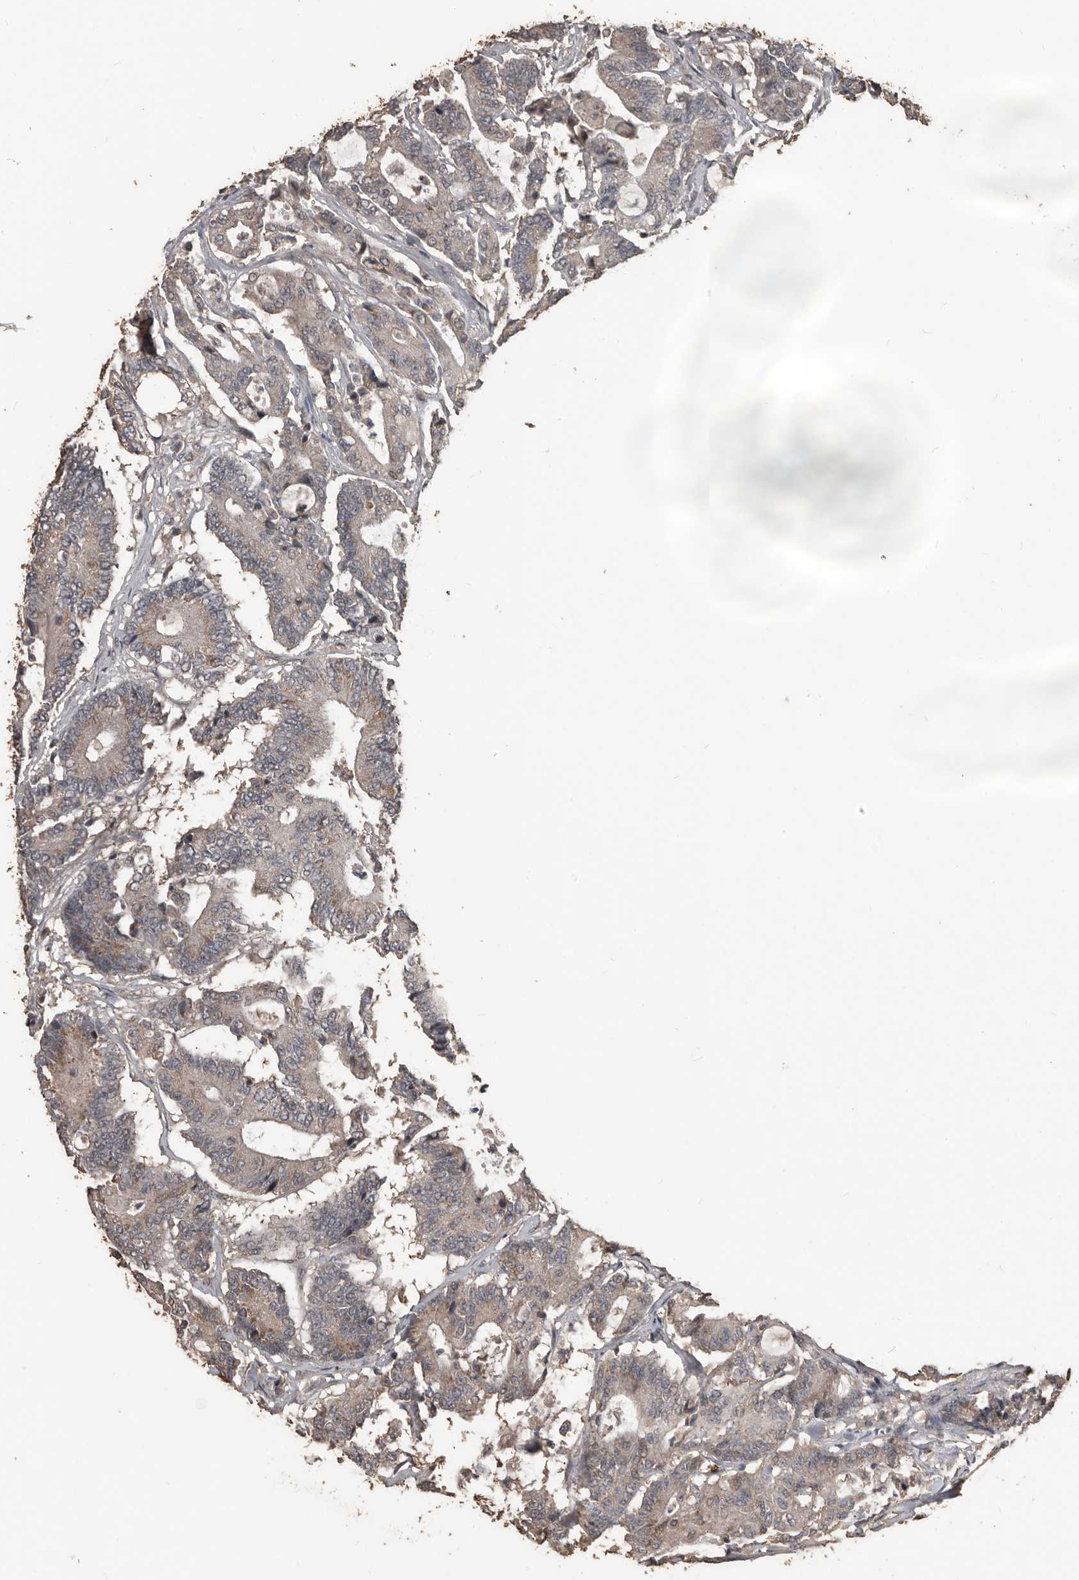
{"staining": {"intensity": "weak", "quantity": "25%-75%", "location": "cytoplasmic/membranous"}, "tissue": "colorectal cancer", "cell_type": "Tumor cells", "image_type": "cancer", "snomed": [{"axis": "morphology", "description": "Adenocarcinoma, NOS"}, {"axis": "topography", "description": "Colon"}], "caption": "IHC of human colorectal adenocarcinoma demonstrates low levels of weak cytoplasmic/membranous staining in about 25%-75% of tumor cells. (DAB (3,3'-diaminobenzidine) = brown stain, brightfield microscopy at high magnification).", "gene": "BAMBI", "patient": {"sex": "female", "age": 84}}